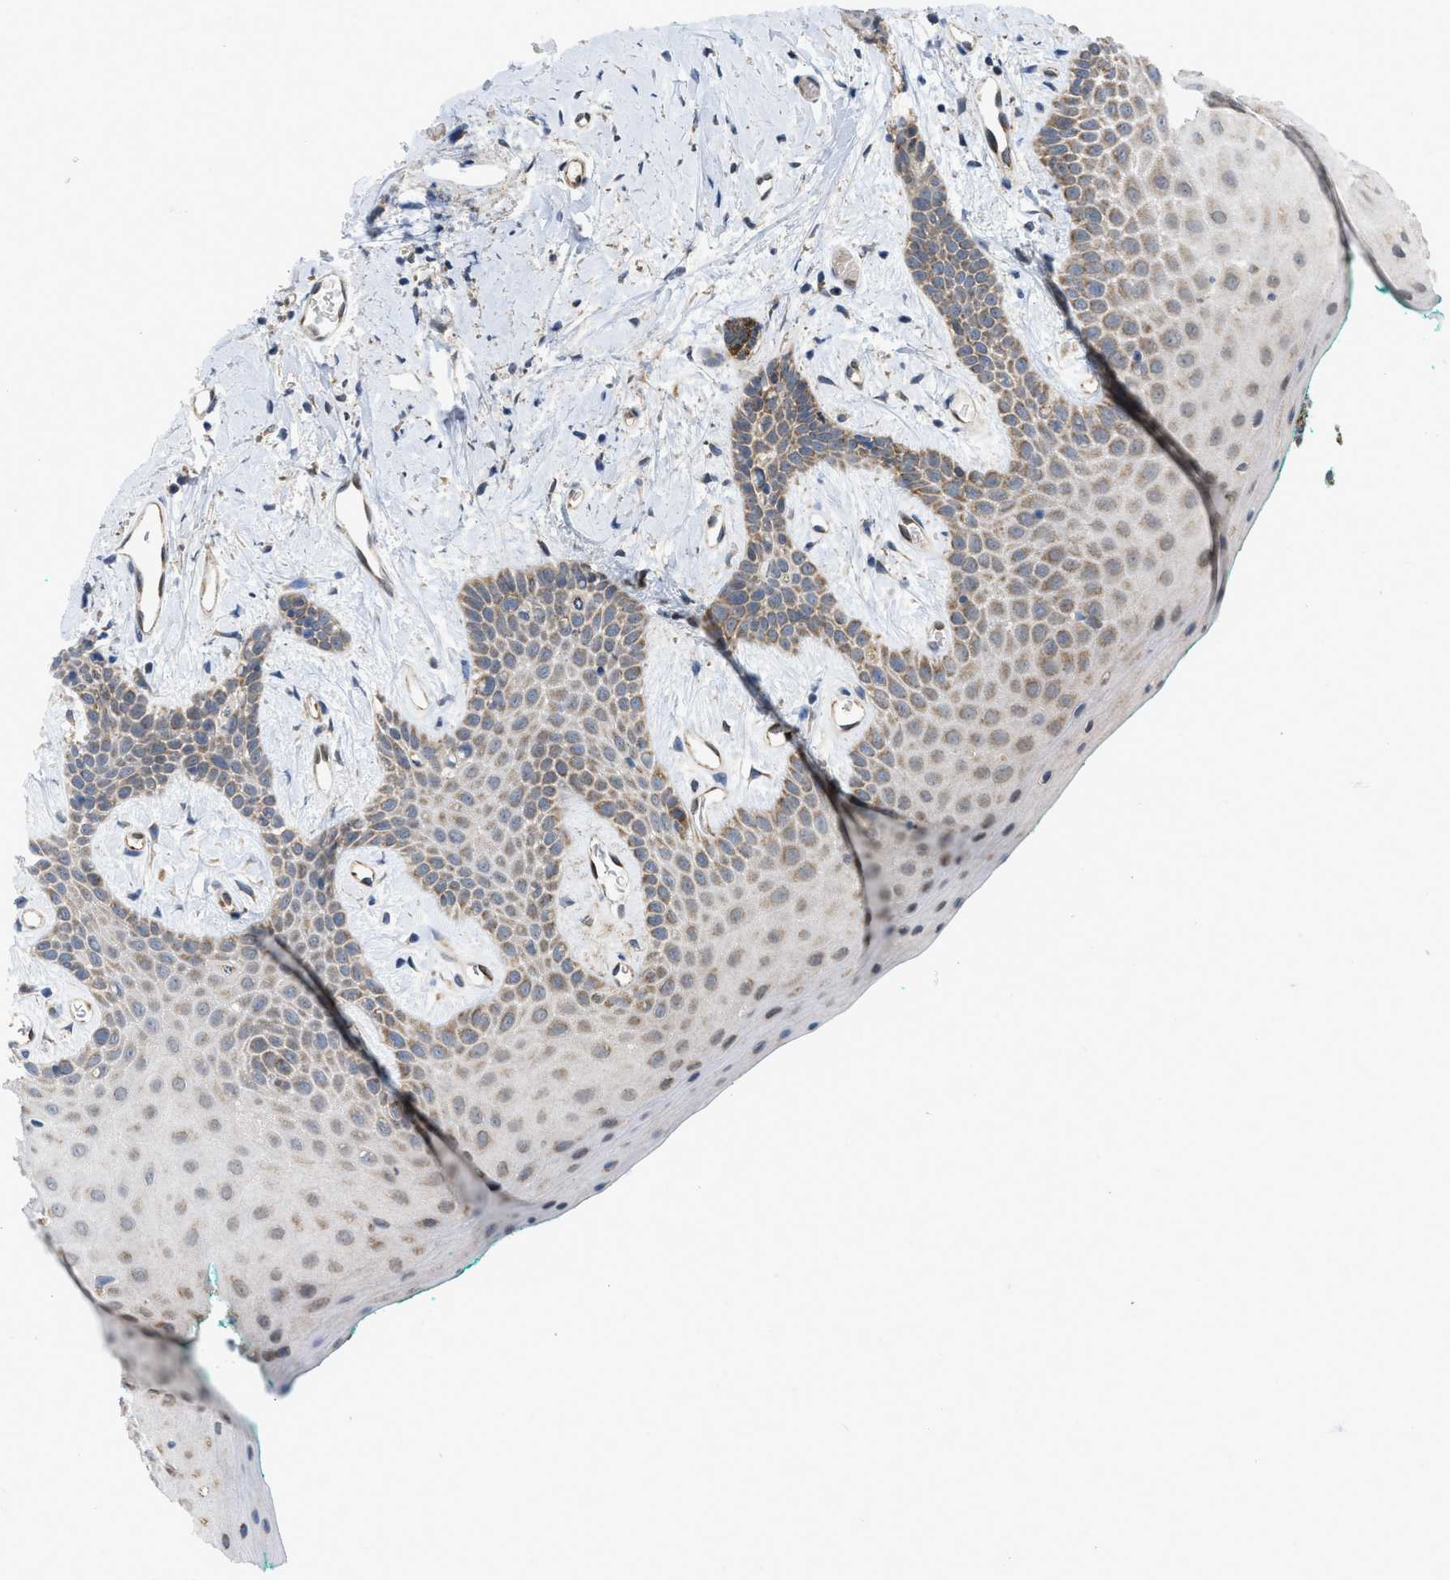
{"staining": {"intensity": "weak", "quantity": "25%-75%", "location": "cytoplasmic/membranous"}, "tissue": "oral mucosa", "cell_type": "Squamous epithelial cells", "image_type": "normal", "snomed": [{"axis": "morphology", "description": "Normal tissue, NOS"}, {"axis": "morphology", "description": "Squamous cell carcinoma, NOS"}, {"axis": "topography", "description": "Oral tissue"}, {"axis": "topography", "description": "Salivary gland"}, {"axis": "topography", "description": "Head-Neck"}], "caption": "Normal oral mucosa shows weak cytoplasmic/membranous positivity in about 25%-75% of squamous epithelial cells, visualized by immunohistochemistry. Immunohistochemistry stains the protein in brown and the nuclei are stained blue.", "gene": "EOGT", "patient": {"sex": "female", "age": 62}}